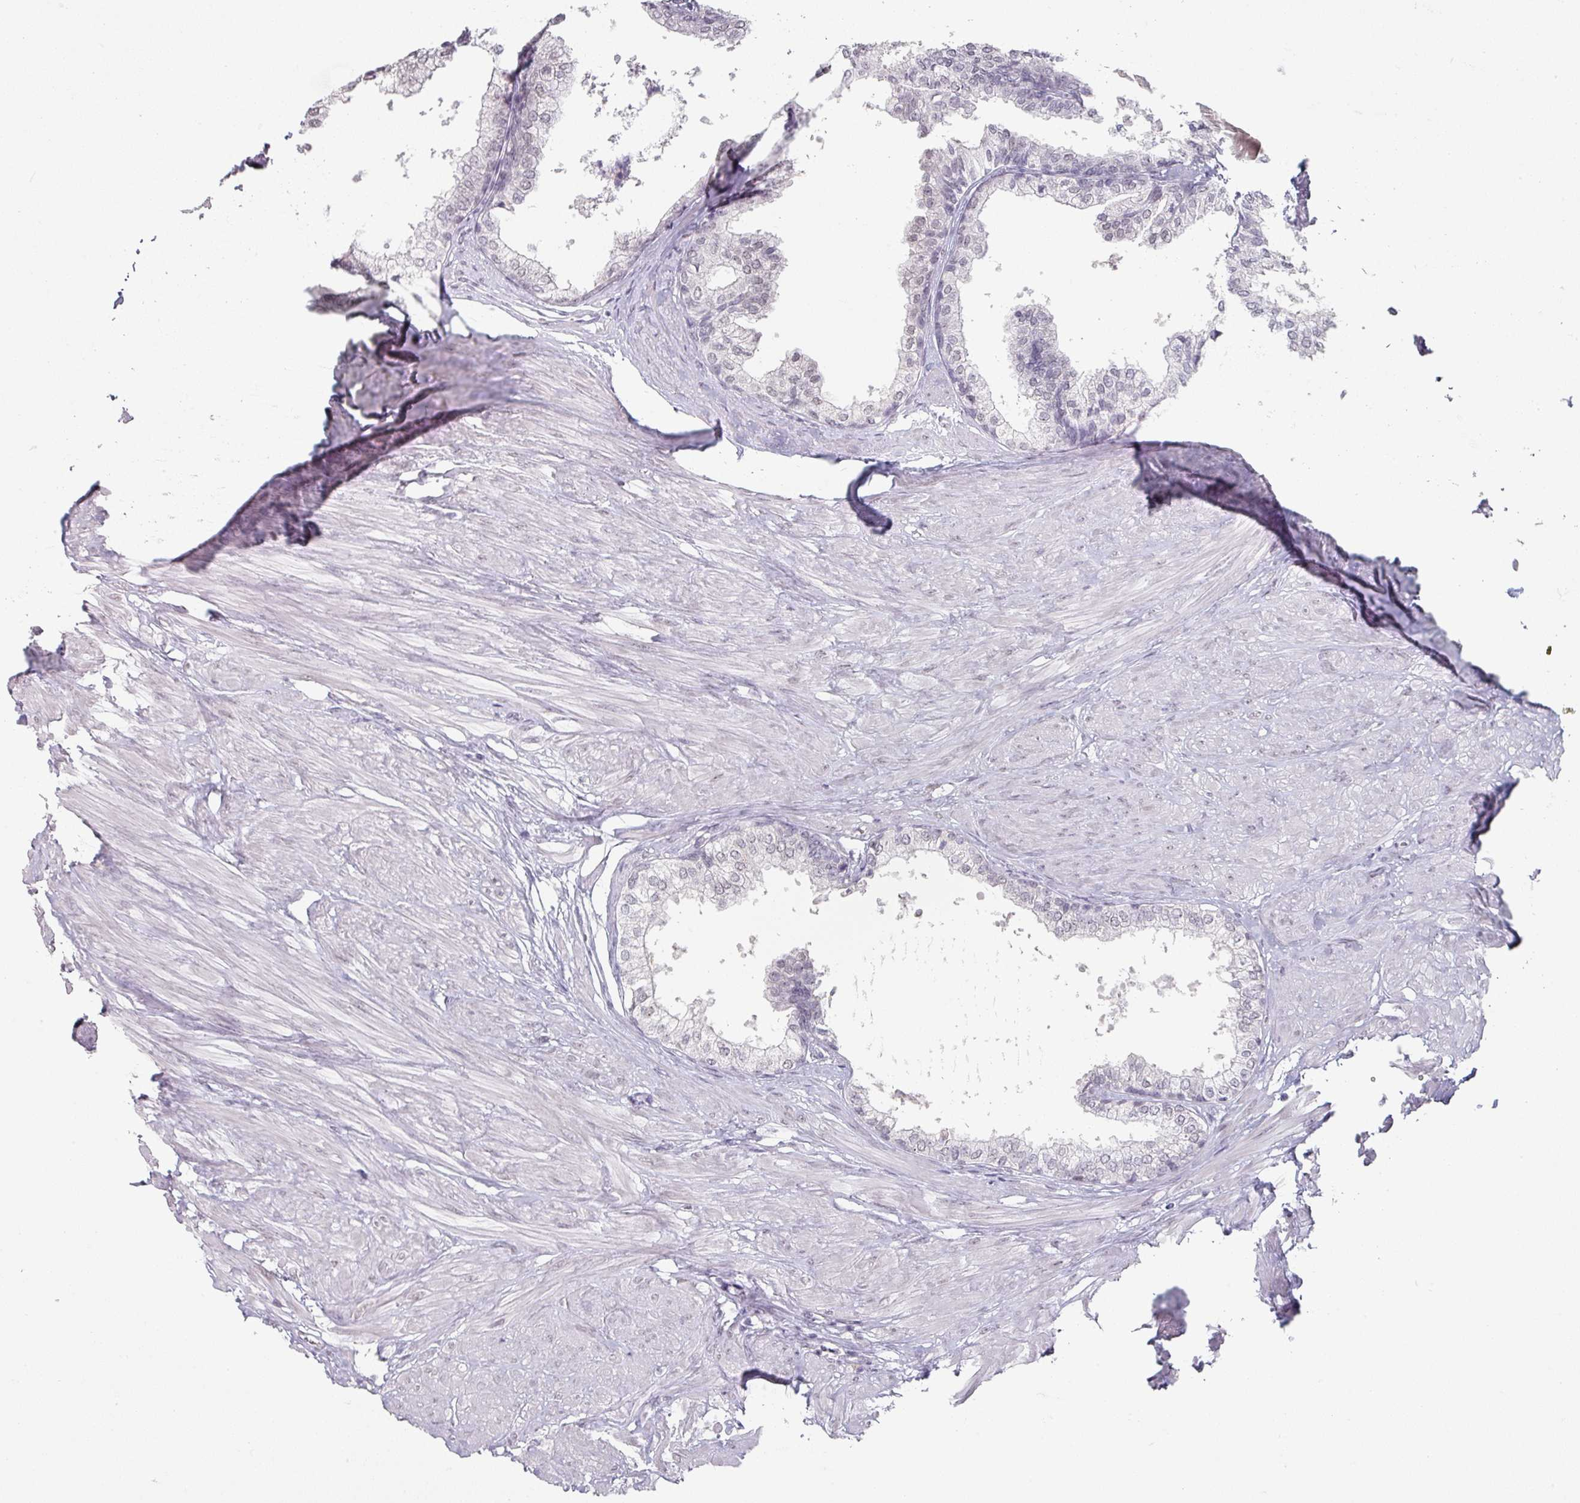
{"staining": {"intensity": "negative", "quantity": "none", "location": "none"}, "tissue": "prostate", "cell_type": "Glandular cells", "image_type": "normal", "snomed": [{"axis": "morphology", "description": "Normal tissue, NOS"}, {"axis": "topography", "description": "Prostate"}], "caption": "The micrograph demonstrates no staining of glandular cells in unremarkable prostate. (Immunohistochemistry, brightfield microscopy, high magnification).", "gene": "SPRR1A", "patient": {"sex": "male", "age": 48}}